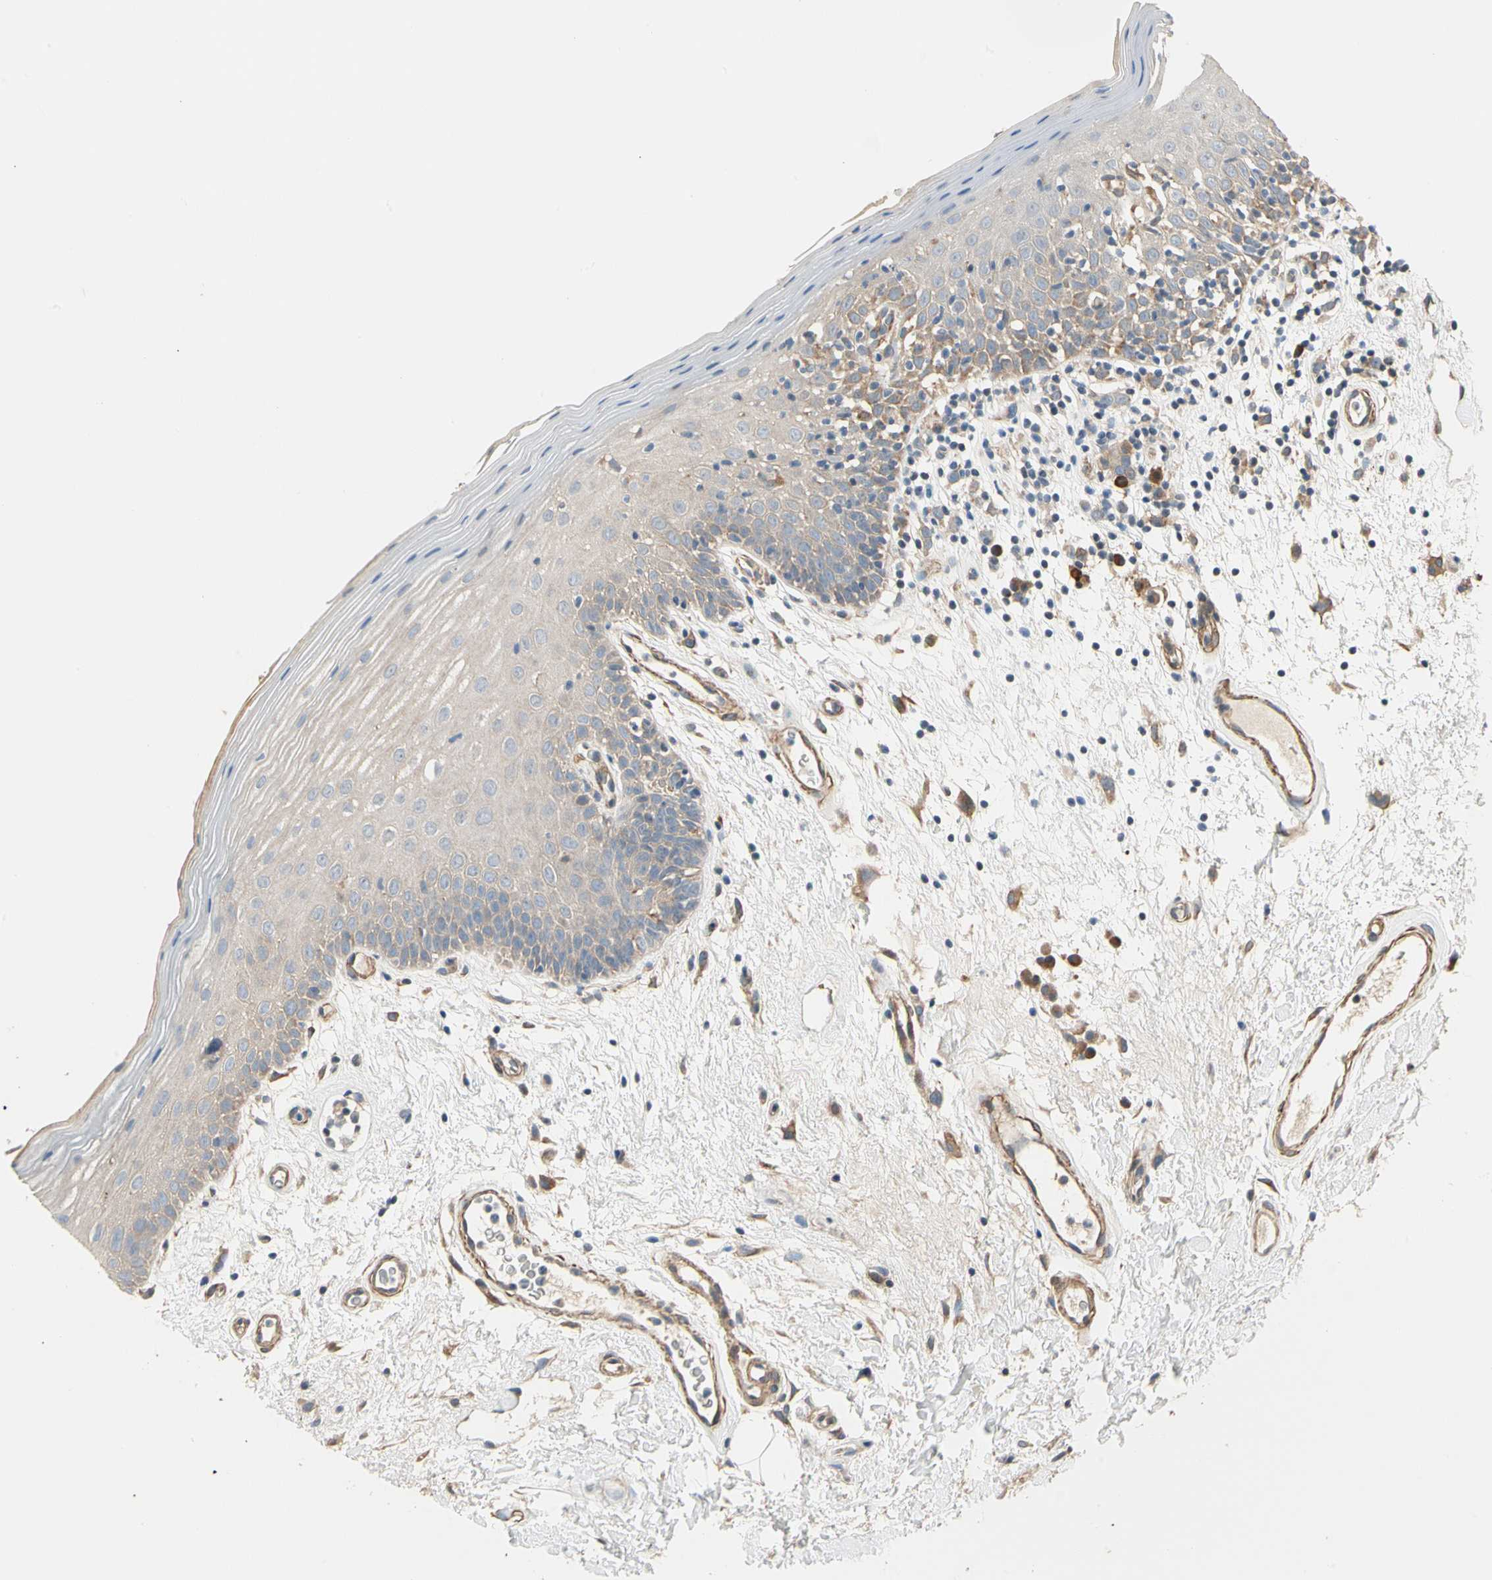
{"staining": {"intensity": "weak", "quantity": ">75%", "location": "cytoplasmic/membranous"}, "tissue": "oral mucosa", "cell_type": "Squamous epithelial cells", "image_type": "normal", "snomed": [{"axis": "morphology", "description": "Normal tissue, NOS"}, {"axis": "morphology", "description": "Squamous cell carcinoma, NOS"}, {"axis": "topography", "description": "Skeletal muscle"}, {"axis": "topography", "description": "Oral tissue"}, {"axis": "topography", "description": "Head-Neck"}], "caption": "Immunohistochemistry (IHC) staining of unremarkable oral mucosa, which reveals low levels of weak cytoplasmic/membranous expression in about >75% of squamous epithelial cells indicating weak cytoplasmic/membranous protein expression. The staining was performed using DAB (3,3'-diaminobenzidine) (brown) for protein detection and nuclei were counterstained in hematoxylin (blue).", "gene": "LIMK2", "patient": {"sex": "male", "age": 71}}